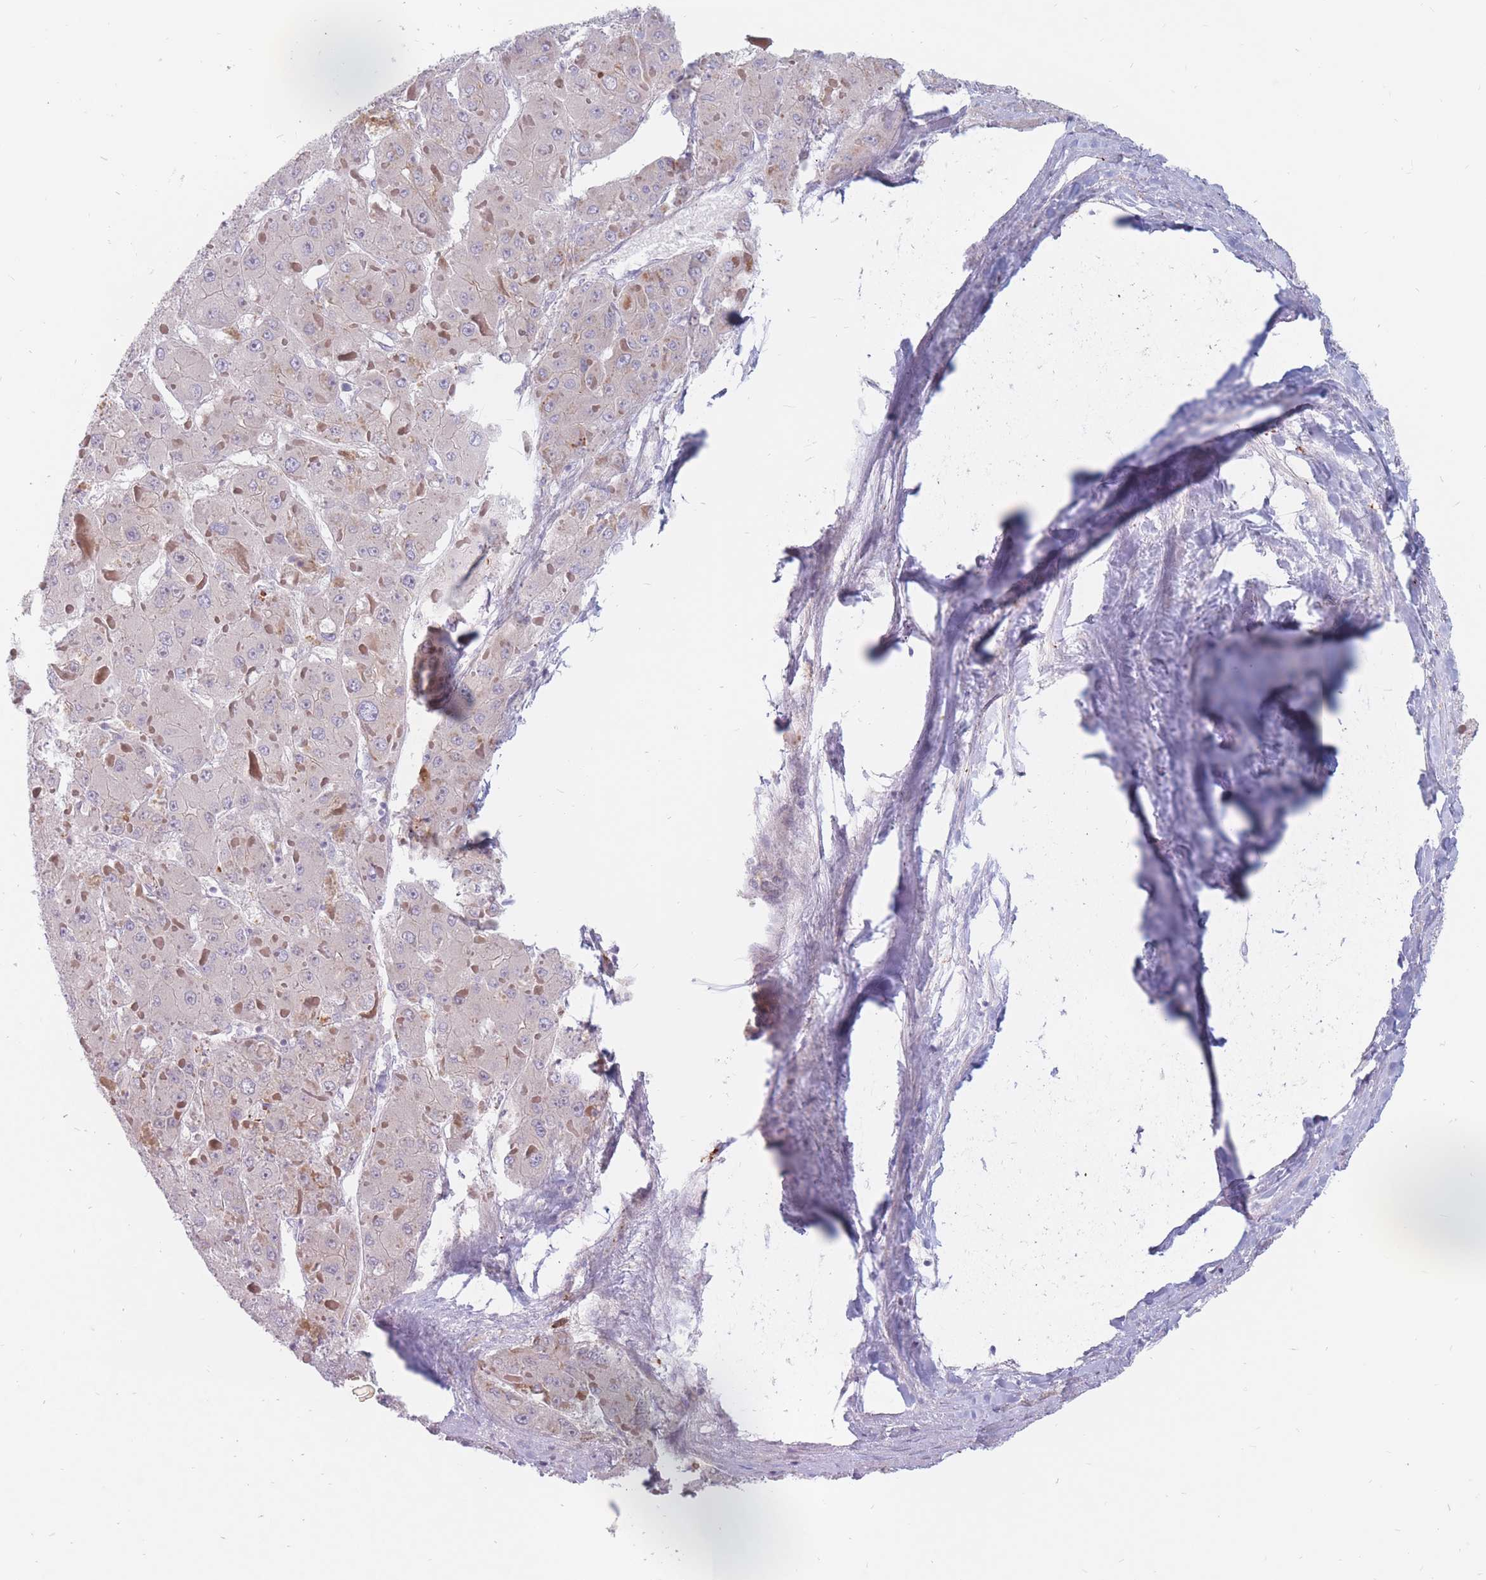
{"staining": {"intensity": "negative", "quantity": "none", "location": "none"}, "tissue": "liver cancer", "cell_type": "Tumor cells", "image_type": "cancer", "snomed": [{"axis": "morphology", "description": "Carcinoma, Hepatocellular, NOS"}, {"axis": "topography", "description": "Liver"}], "caption": "Histopathology image shows no protein staining in tumor cells of liver cancer (hepatocellular carcinoma) tissue.", "gene": "PTGDR", "patient": {"sex": "female", "age": 73}}